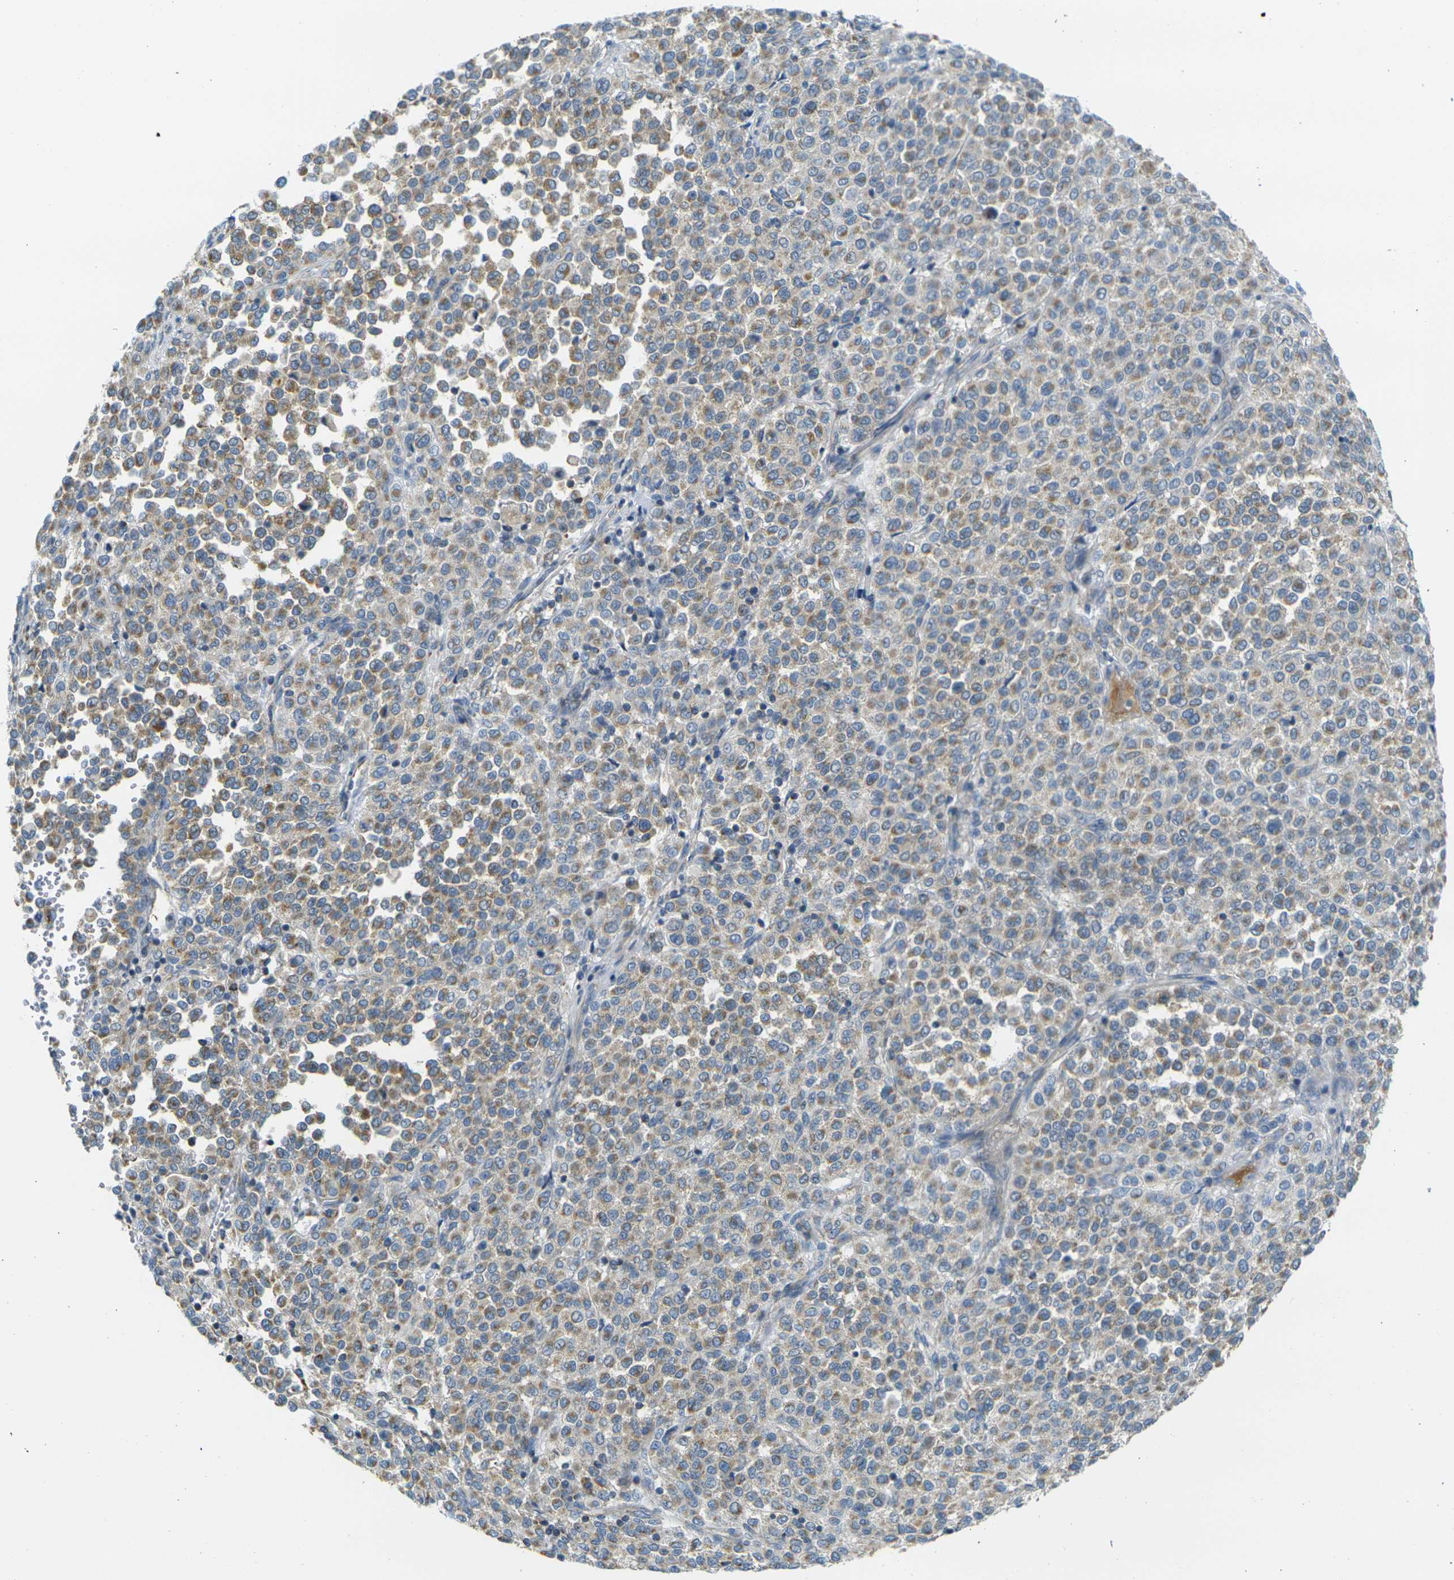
{"staining": {"intensity": "weak", "quantity": ">75%", "location": "cytoplasmic/membranous"}, "tissue": "melanoma", "cell_type": "Tumor cells", "image_type": "cancer", "snomed": [{"axis": "morphology", "description": "Malignant melanoma, Metastatic site"}, {"axis": "topography", "description": "Pancreas"}], "caption": "Malignant melanoma (metastatic site) stained for a protein (brown) shows weak cytoplasmic/membranous positive expression in approximately >75% of tumor cells.", "gene": "PARD6B", "patient": {"sex": "female", "age": 30}}